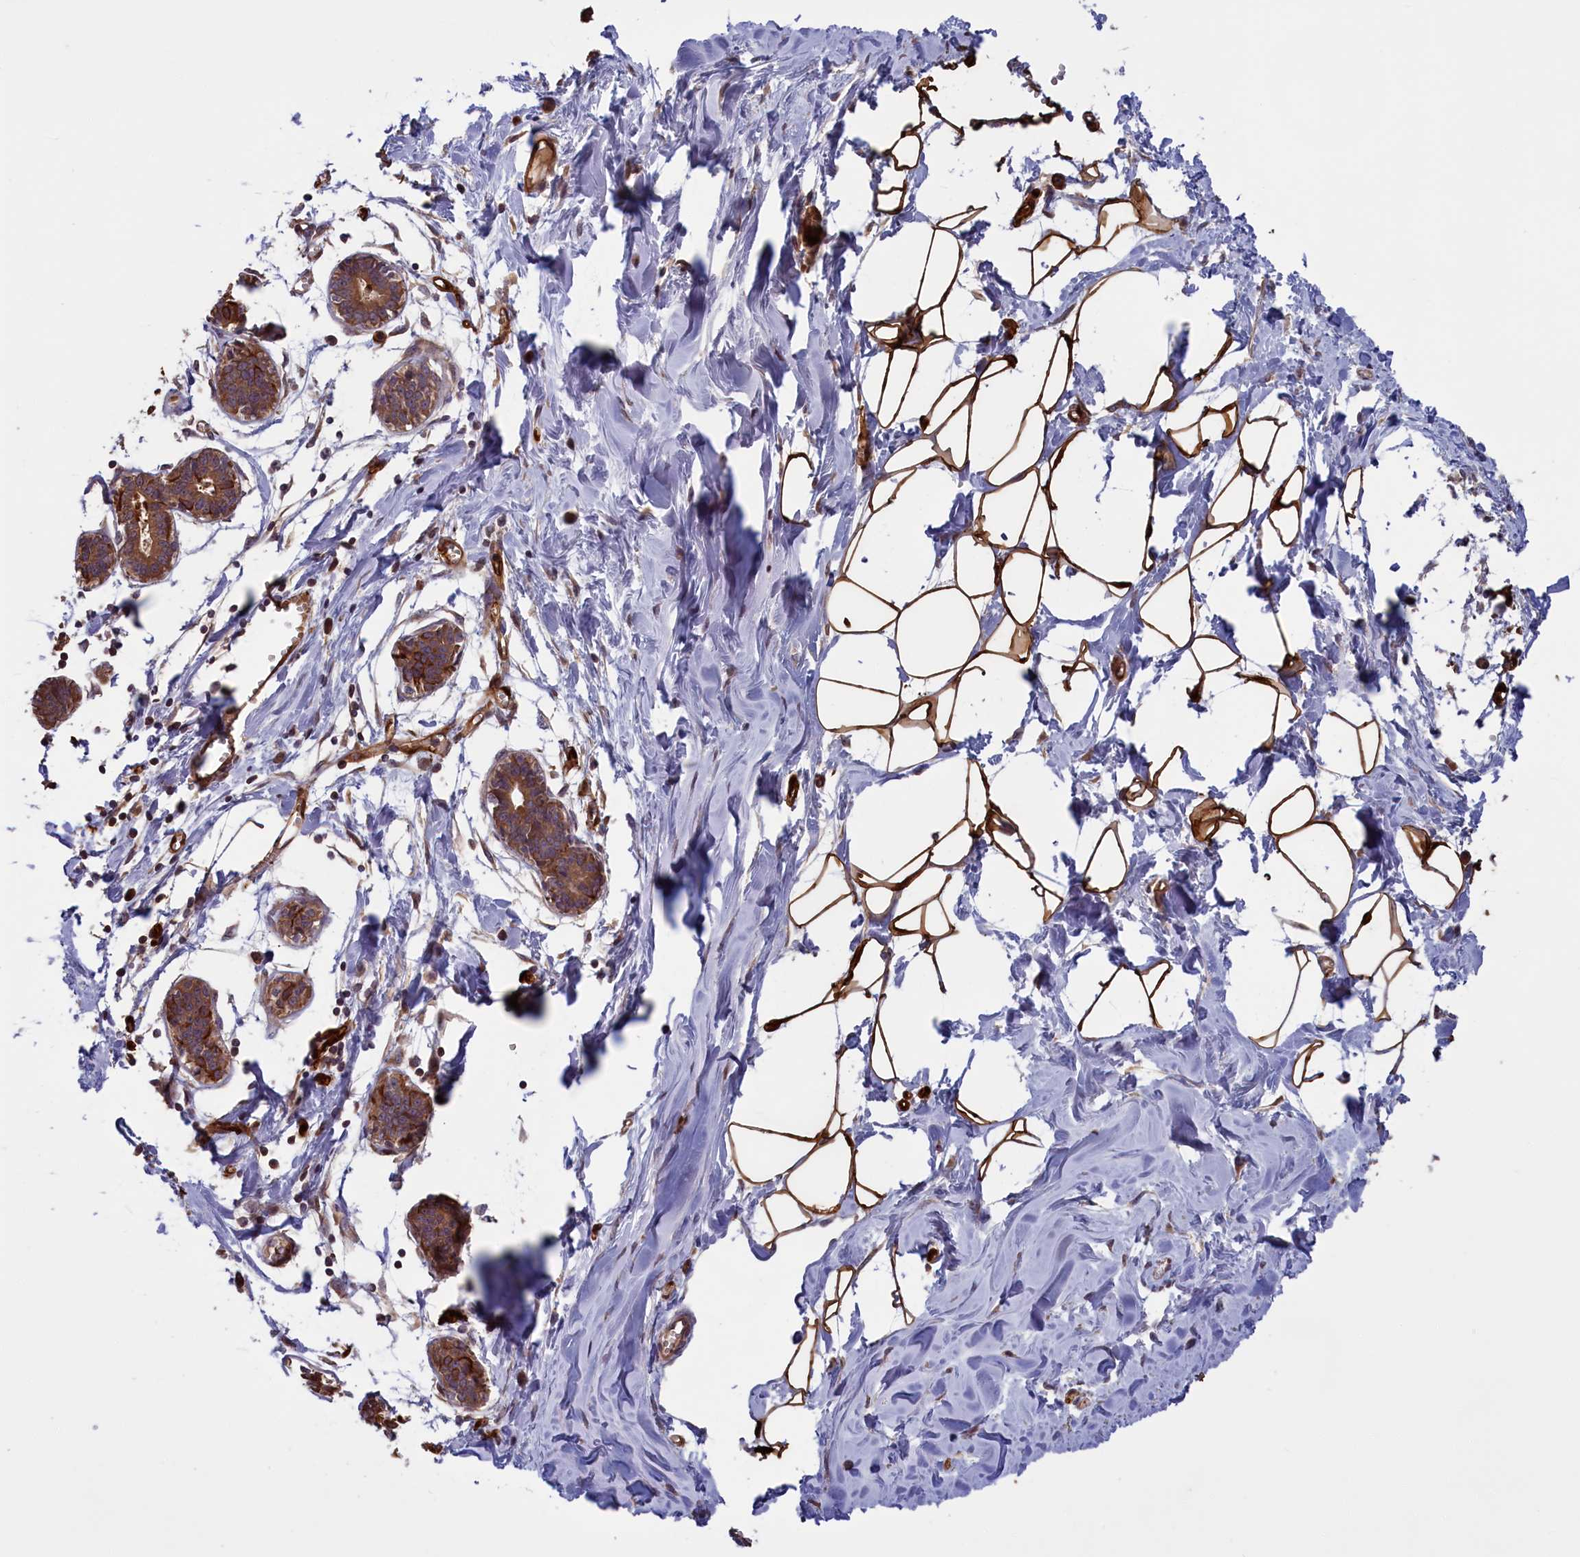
{"staining": {"intensity": "strong", "quantity": ">75%", "location": "cytoplasmic/membranous"}, "tissue": "breast", "cell_type": "Adipocytes", "image_type": "normal", "snomed": [{"axis": "morphology", "description": "Normal tissue, NOS"}, {"axis": "topography", "description": "Breast"}], "caption": "High-power microscopy captured an immunohistochemistry photomicrograph of benign breast, revealing strong cytoplasmic/membranous positivity in about >75% of adipocytes. The protein is shown in brown color, while the nuclei are stained blue.", "gene": "DENND1B", "patient": {"sex": "female", "age": 27}}